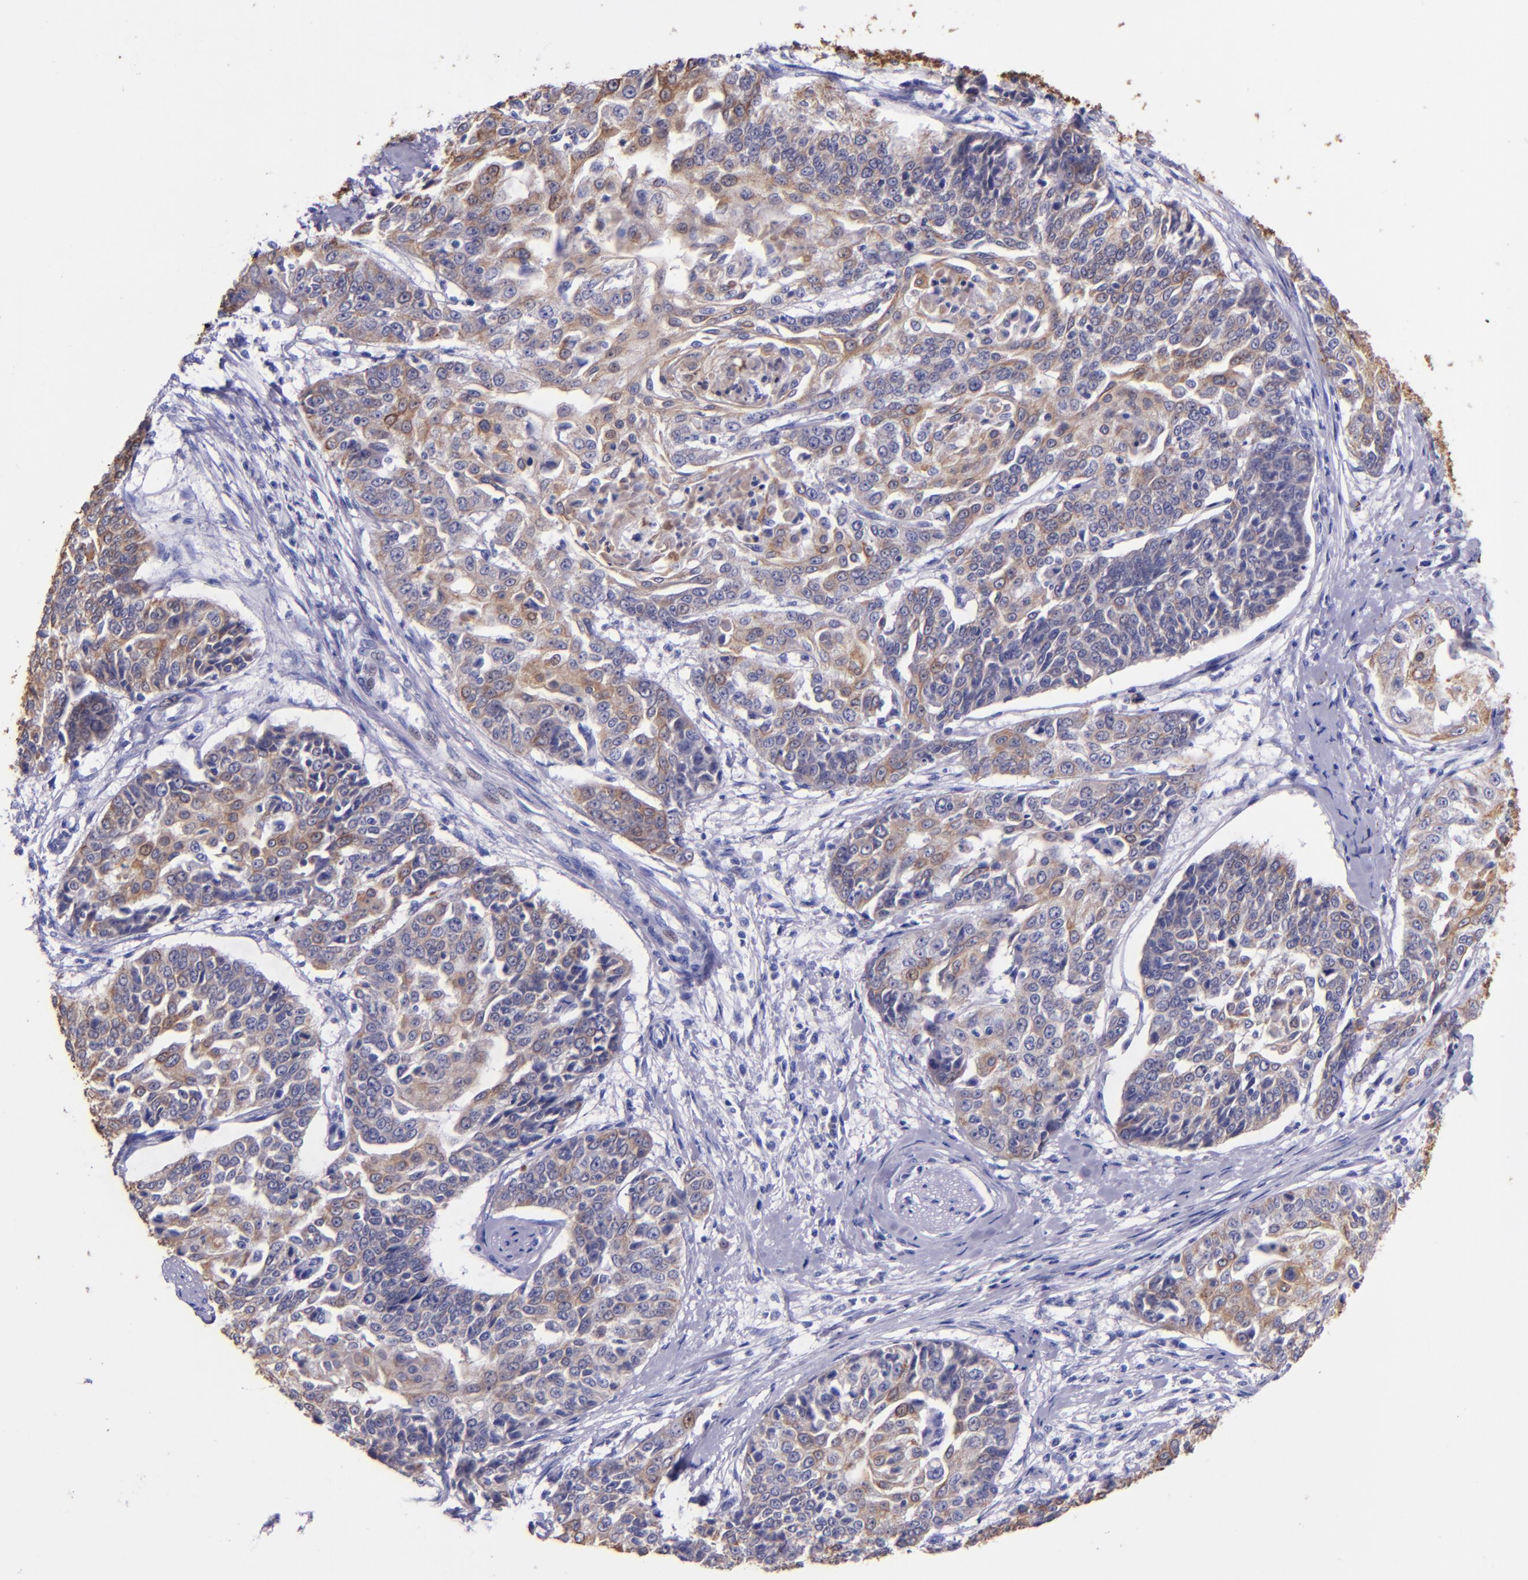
{"staining": {"intensity": "weak", "quantity": ">75%", "location": "cytoplasmic/membranous"}, "tissue": "cervical cancer", "cell_type": "Tumor cells", "image_type": "cancer", "snomed": [{"axis": "morphology", "description": "Squamous cell carcinoma, NOS"}, {"axis": "topography", "description": "Cervix"}], "caption": "Immunohistochemistry (DAB (3,3'-diaminobenzidine)) staining of human cervical squamous cell carcinoma reveals weak cytoplasmic/membranous protein positivity in approximately >75% of tumor cells. (brown staining indicates protein expression, while blue staining denotes nuclei).", "gene": "KRT4", "patient": {"sex": "female", "age": 64}}